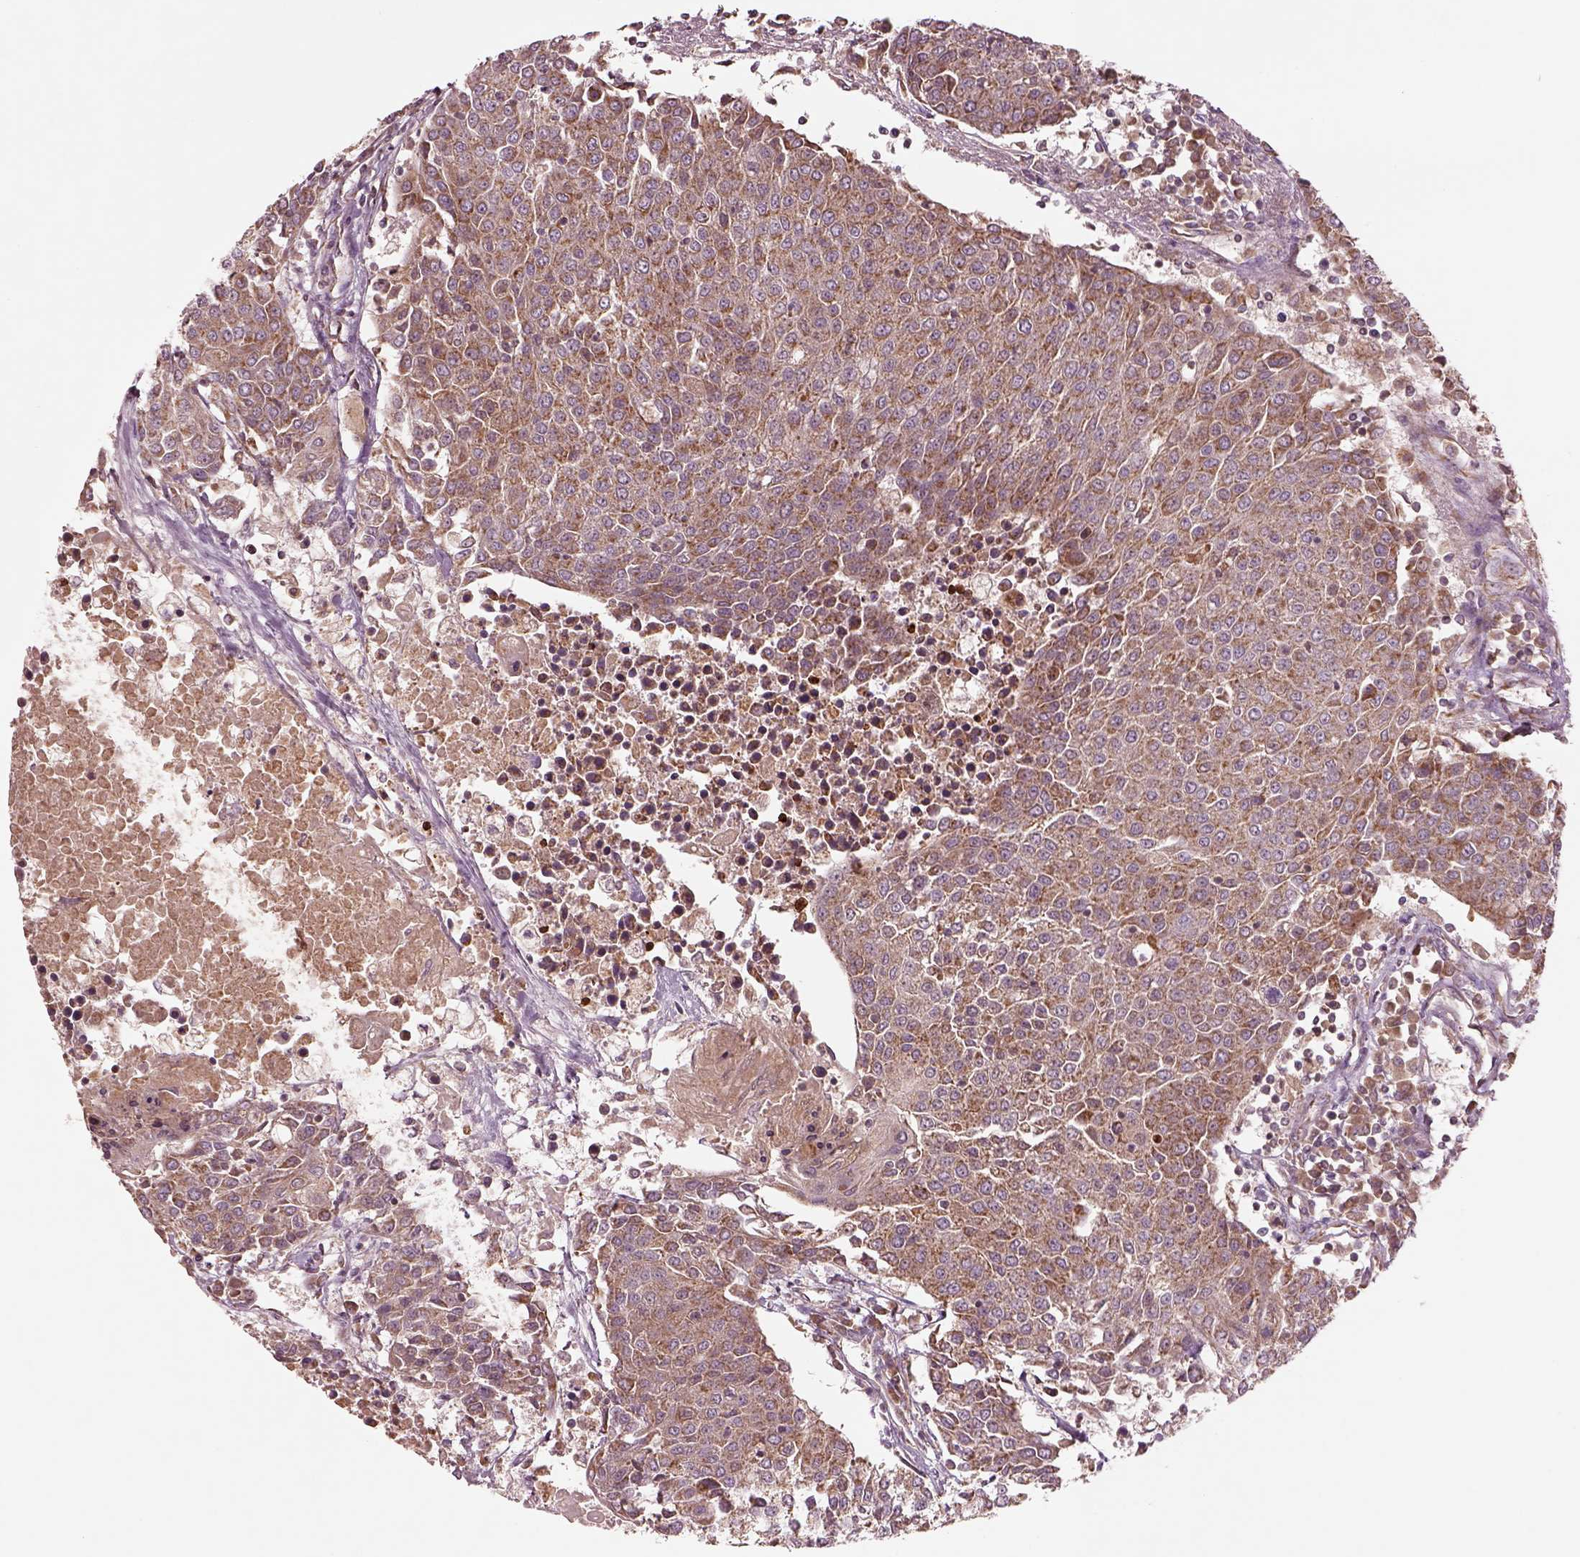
{"staining": {"intensity": "weak", "quantity": ">75%", "location": "cytoplasmic/membranous"}, "tissue": "urothelial cancer", "cell_type": "Tumor cells", "image_type": "cancer", "snomed": [{"axis": "morphology", "description": "Urothelial carcinoma, High grade"}, {"axis": "topography", "description": "Urinary bladder"}], "caption": "A brown stain highlights weak cytoplasmic/membranous expression of a protein in high-grade urothelial carcinoma tumor cells.", "gene": "SLC25A5", "patient": {"sex": "female", "age": 85}}